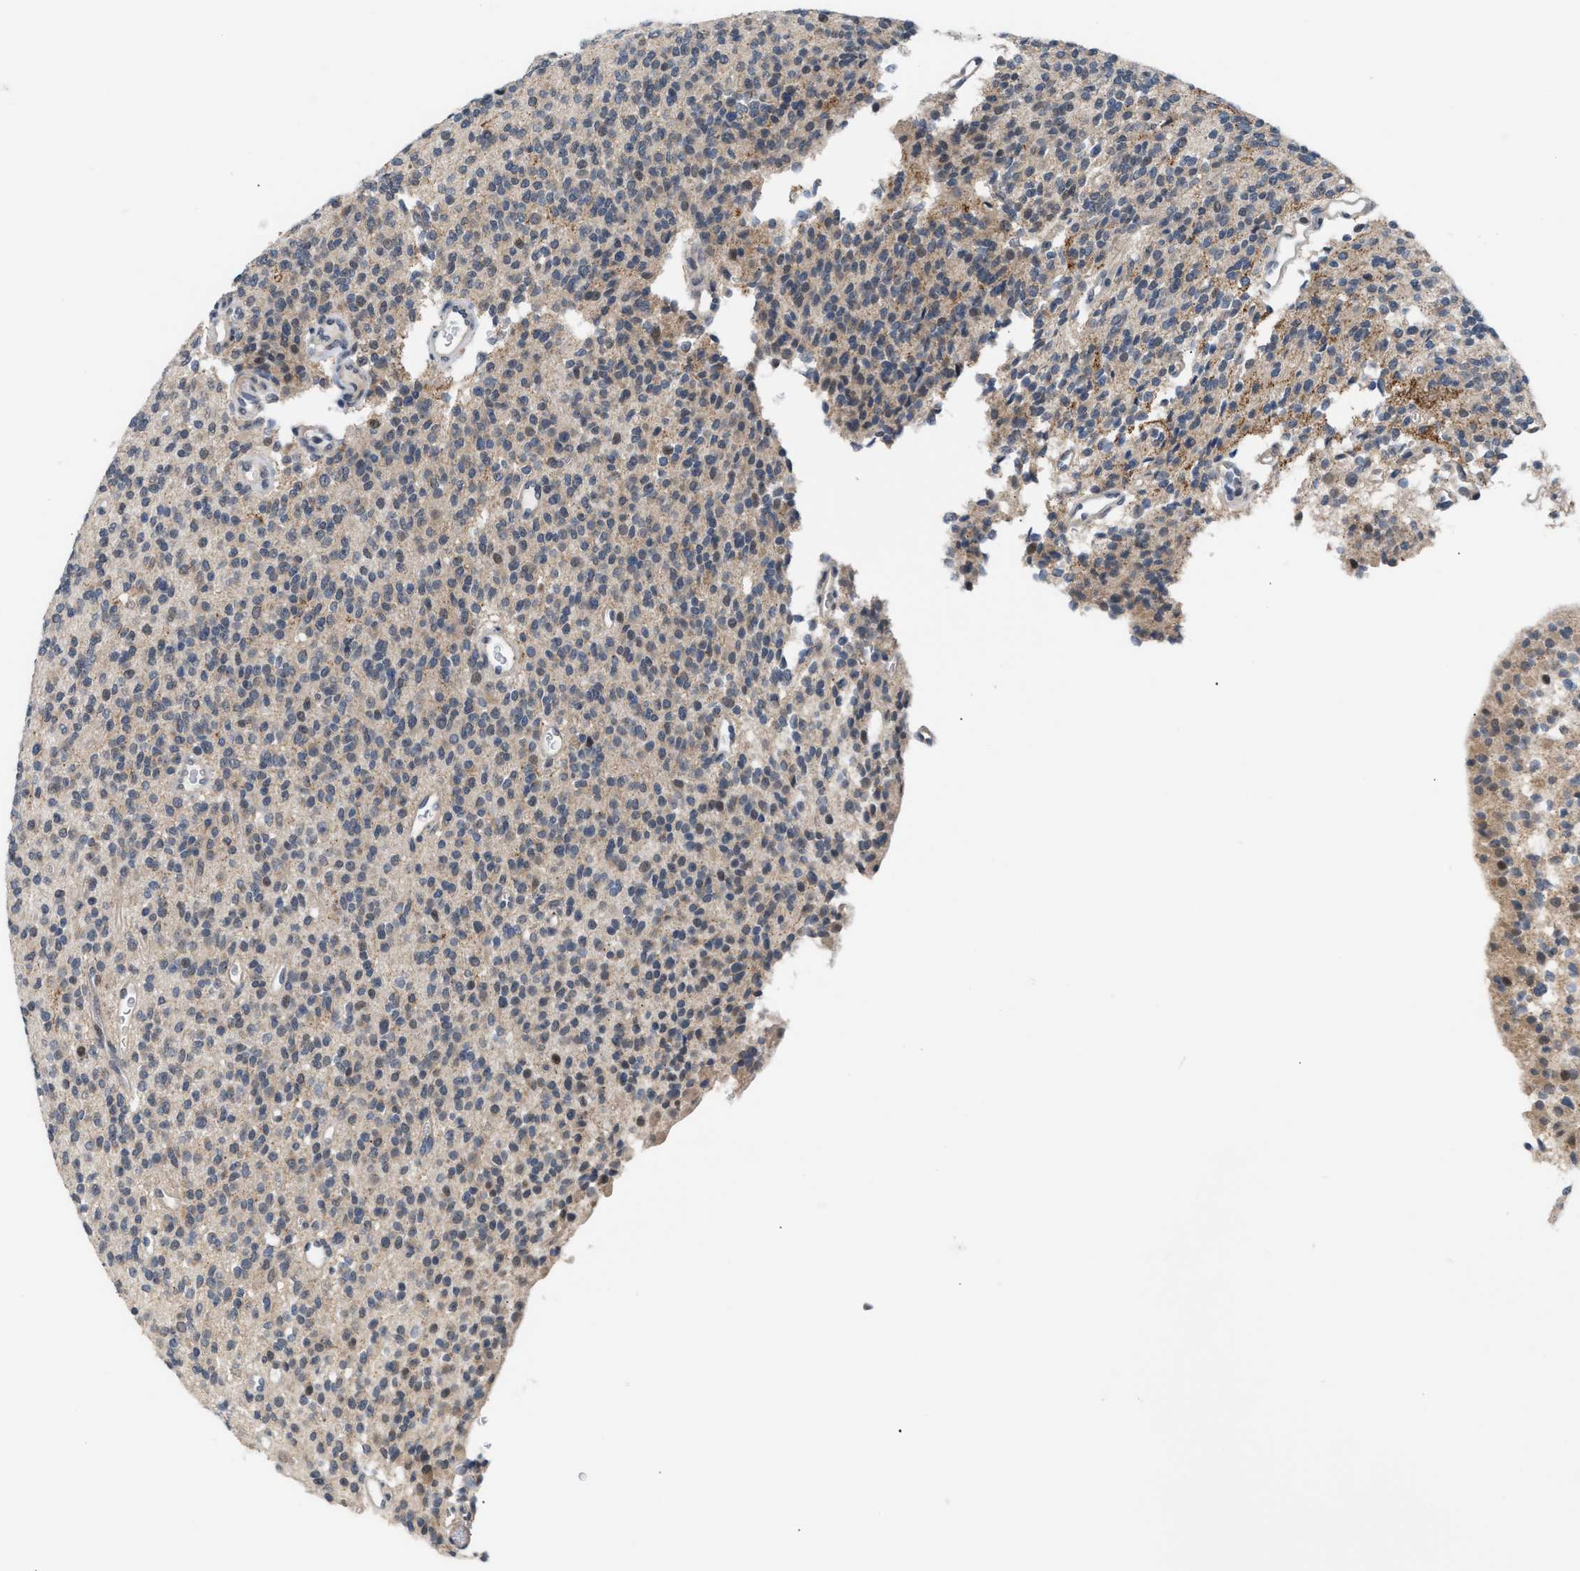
{"staining": {"intensity": "weak", "quantity": "25%-75%", "location": "cytoplasmic/membranous,nuclear"}, "tissue": "glioma", "cell_type": "Tumor cells", "image_type": "cancer", "snomed": [{"axis": "morphology", "description": "Glioma, malignant, High grade"}, {"axis": "topography", "description": "Brain"}], "caption": "A brown stain labels weak cytoplasmic/membranous and nuclear staining of a protein in malignant high-grade glioma tumor cells.", "gene": "TXNRD3", "patient": {"sex": "male", "age": 34}}